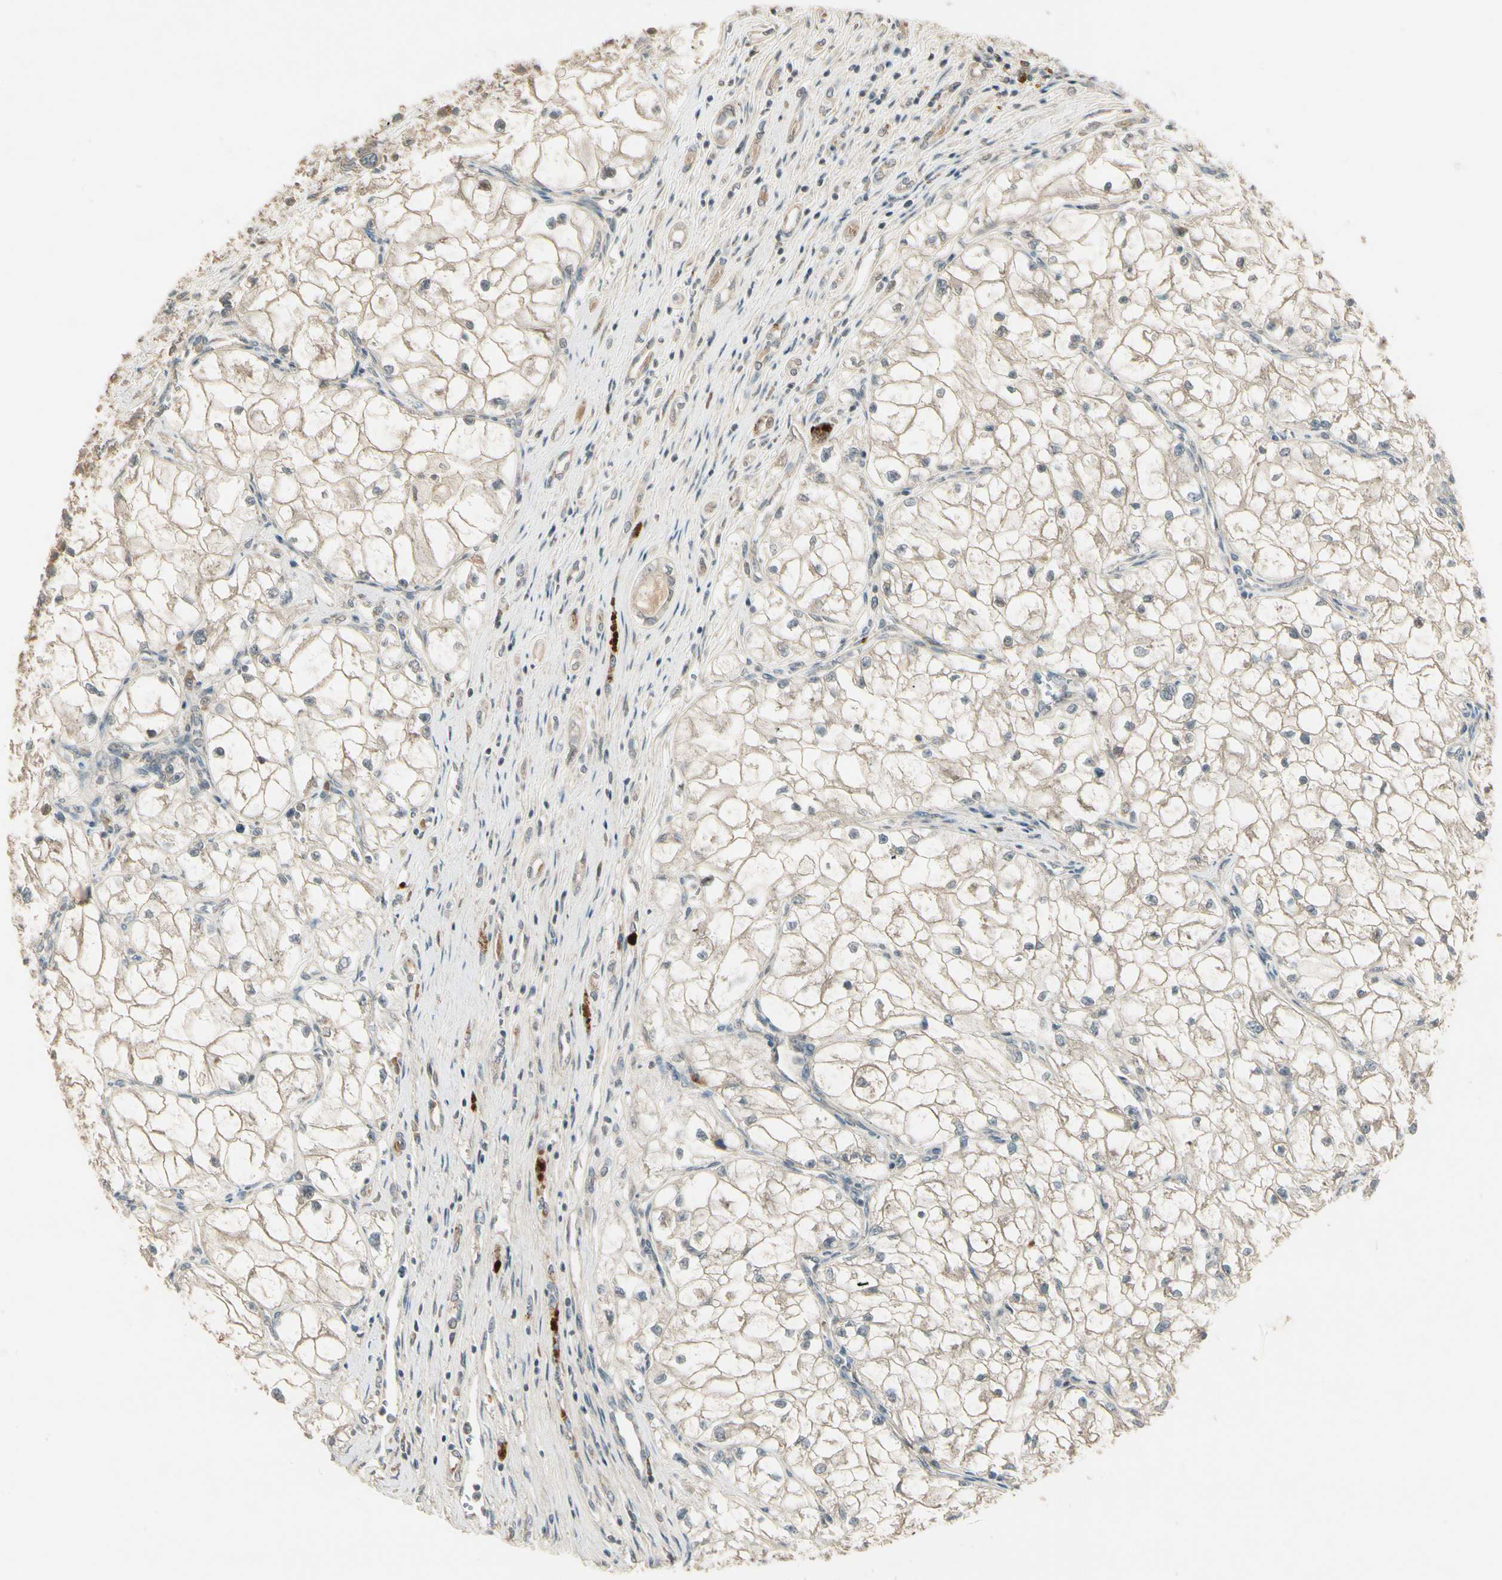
{"staining": {"intensity": "weak", "quantity": ">75%", "location": "cytoplasmic/membranous"}, "tissue": "renal cancer", "cell_type": "Tumor cells", "image_type": "cancer", "snomed": [{"axis": "morphology", "description": "Adenocarcinoma, NOS"}, {"axis": "topography", "description": "Kidney"}], "caption": "Protein staining of renal cancer (adenocarcinoma) tissue reveals weak cytoplasmic/membranous positivity in about >75% of tumor cells. (DAB (3,3'-diaminobenzidine) IHC with brightfield microscopy, high magnification).", "gene": "ACVR1", "patient": {"sex": "female", "age": 70}}